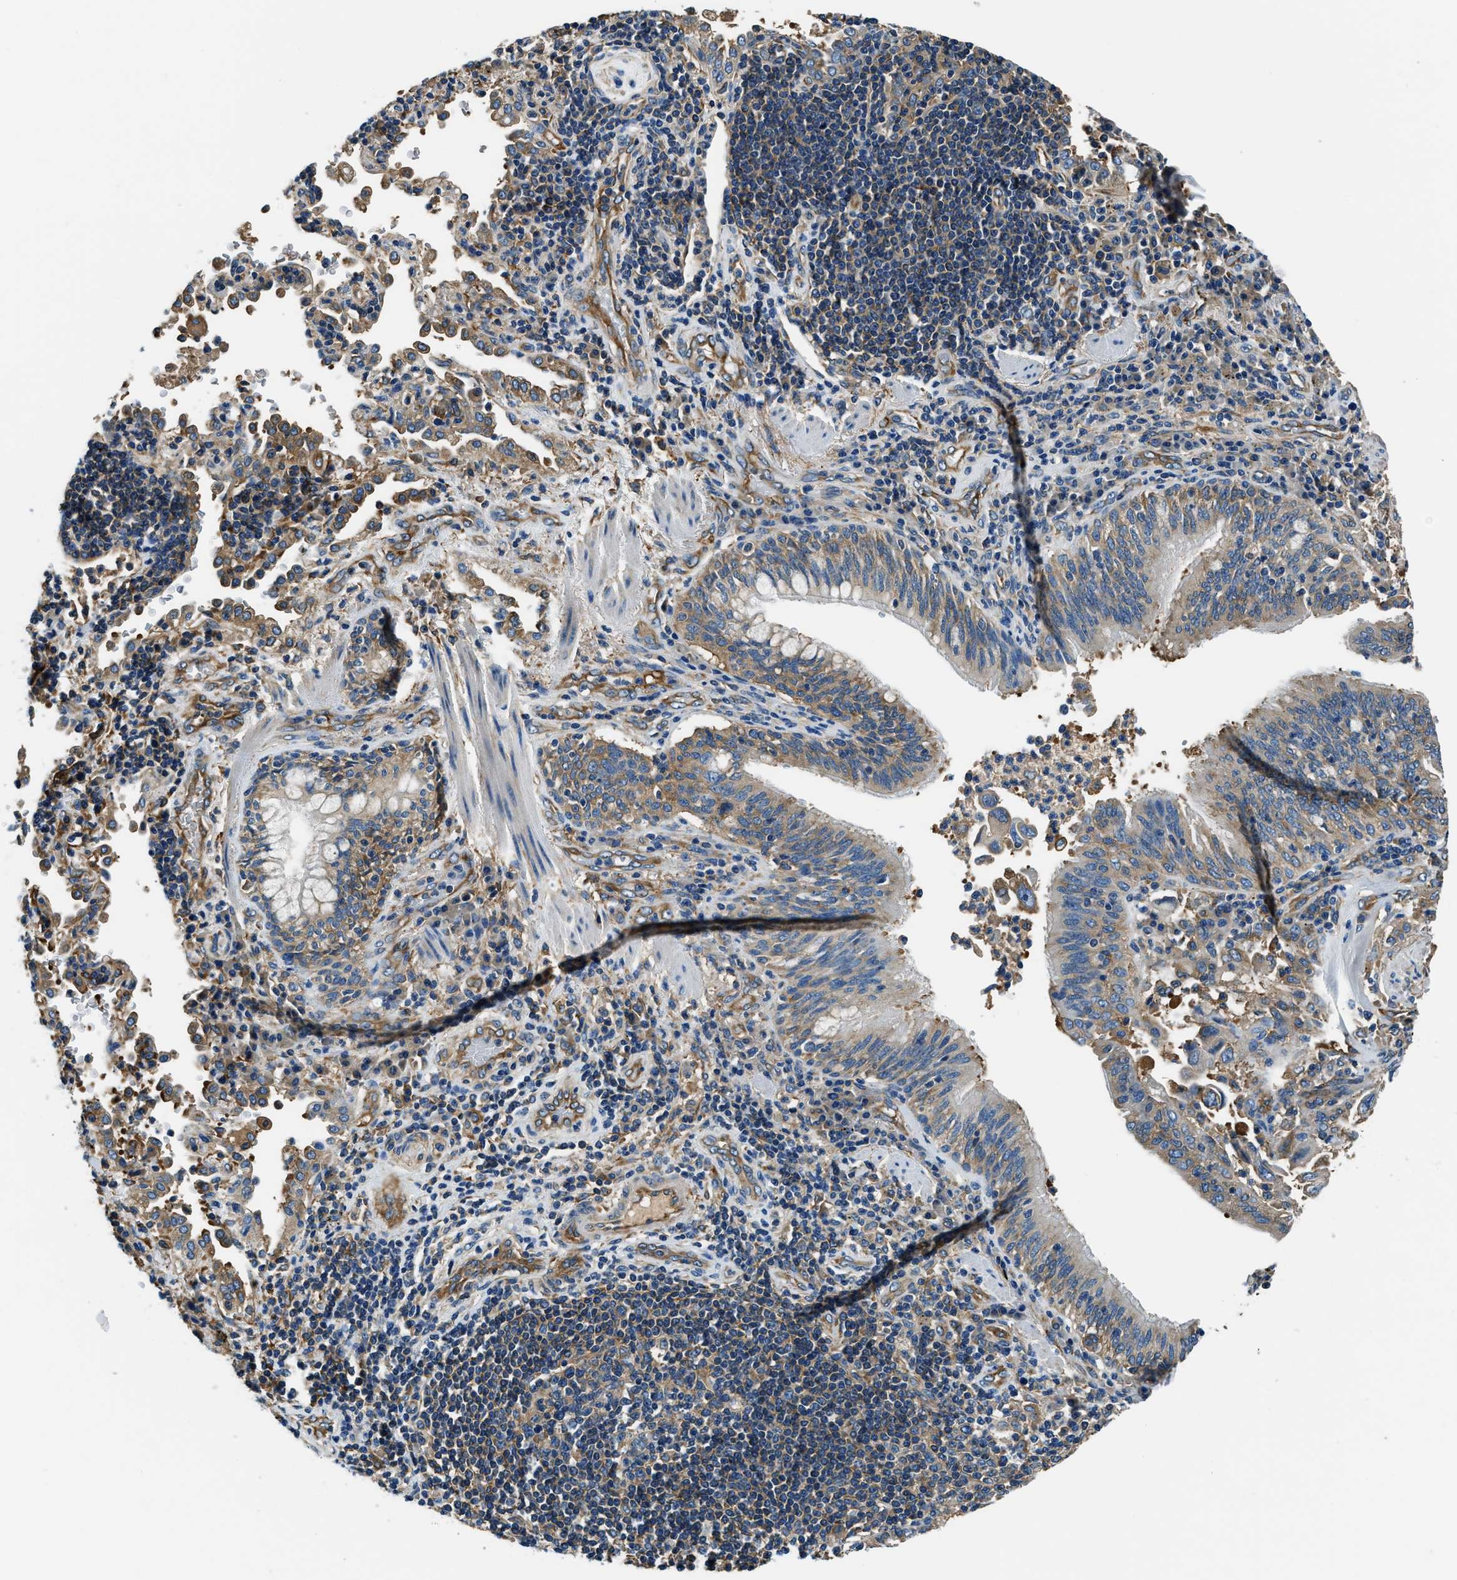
{"staining": {"intensity": "weak", "quantity": "25%-75%", "location": "cytoplasmic/membranous"}, "tissue": "lung cancer", "cell_type": "Tumor cells", "image_type": "cancer", "snomed": [{"axis": "morphology", "description": "Adenocarcinoma, NOS"}, {"axis": "topography", "description": "Lung"}], "caption": "Lung cancer stained with a brown dye demonstrates weak cytoplasmic/membranous positive staining in about 25%-75% of tumor cells.", "gene": "EEA1", "patient": {"sex": "male", "age": 64}}